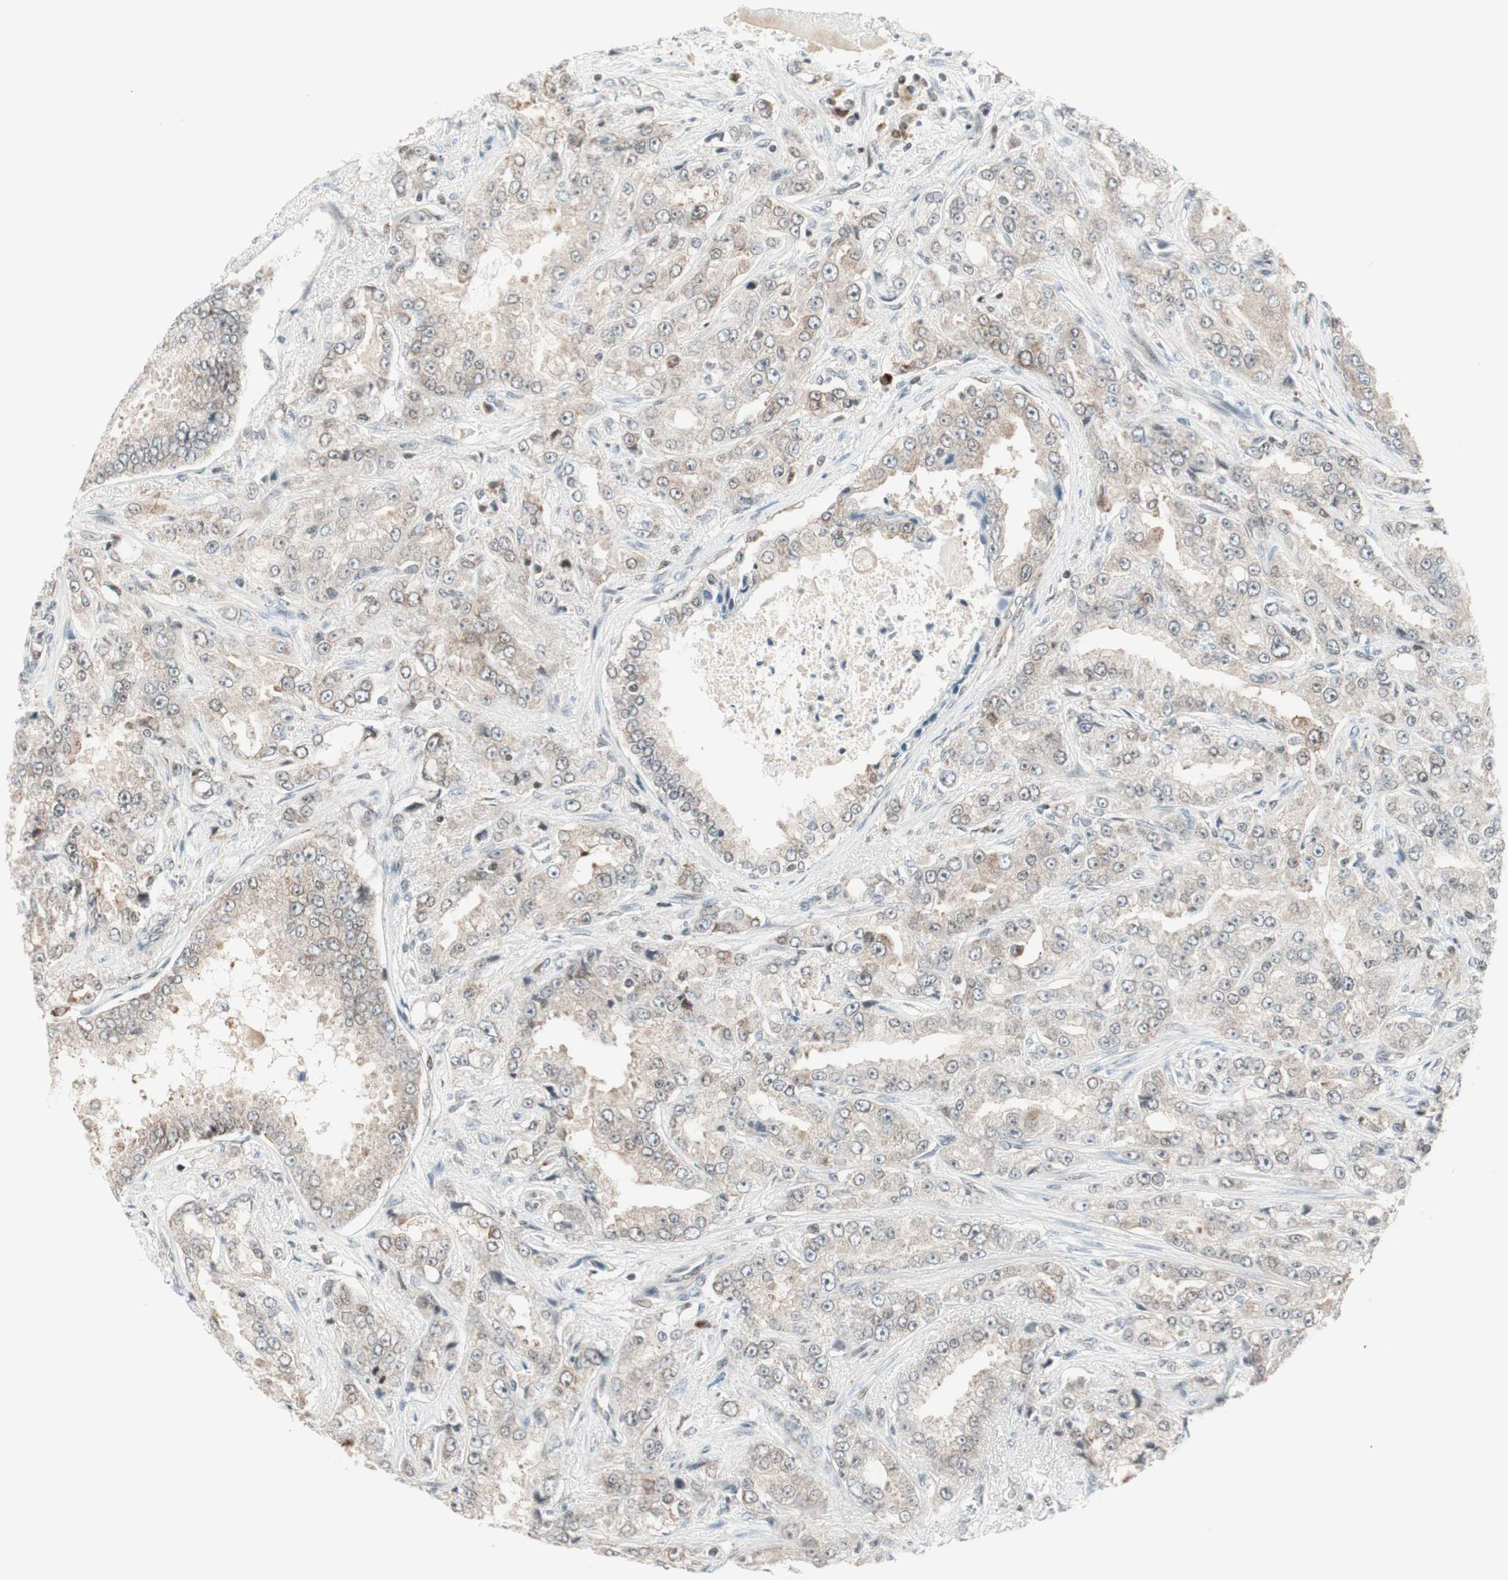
{"staining": {"intensity": "weak", "quantity": "25%-75%", "location": "cytoplasmic/membranous"}, "tissue": "prostate cancer", "cell_type": "Tumor cells", "image_type": "cancer", "snomed": [{"axis": "morphology", "description": "Adenocarcinoma, High grade"}, {"axis": "topography", "description": "Prostate"}], "caption": "Weak cytoplasmic/membranous positivity is present in approximately 25%-75% of tumor cells in adenocarcinoma (high-grade) (prostate). (DAB (3,3'-diaminobenzidine) = brown stain, brightfield microscopy at high magnification).", "gene": "TPT1", "patient": {"sex": "male", "age": 73}}